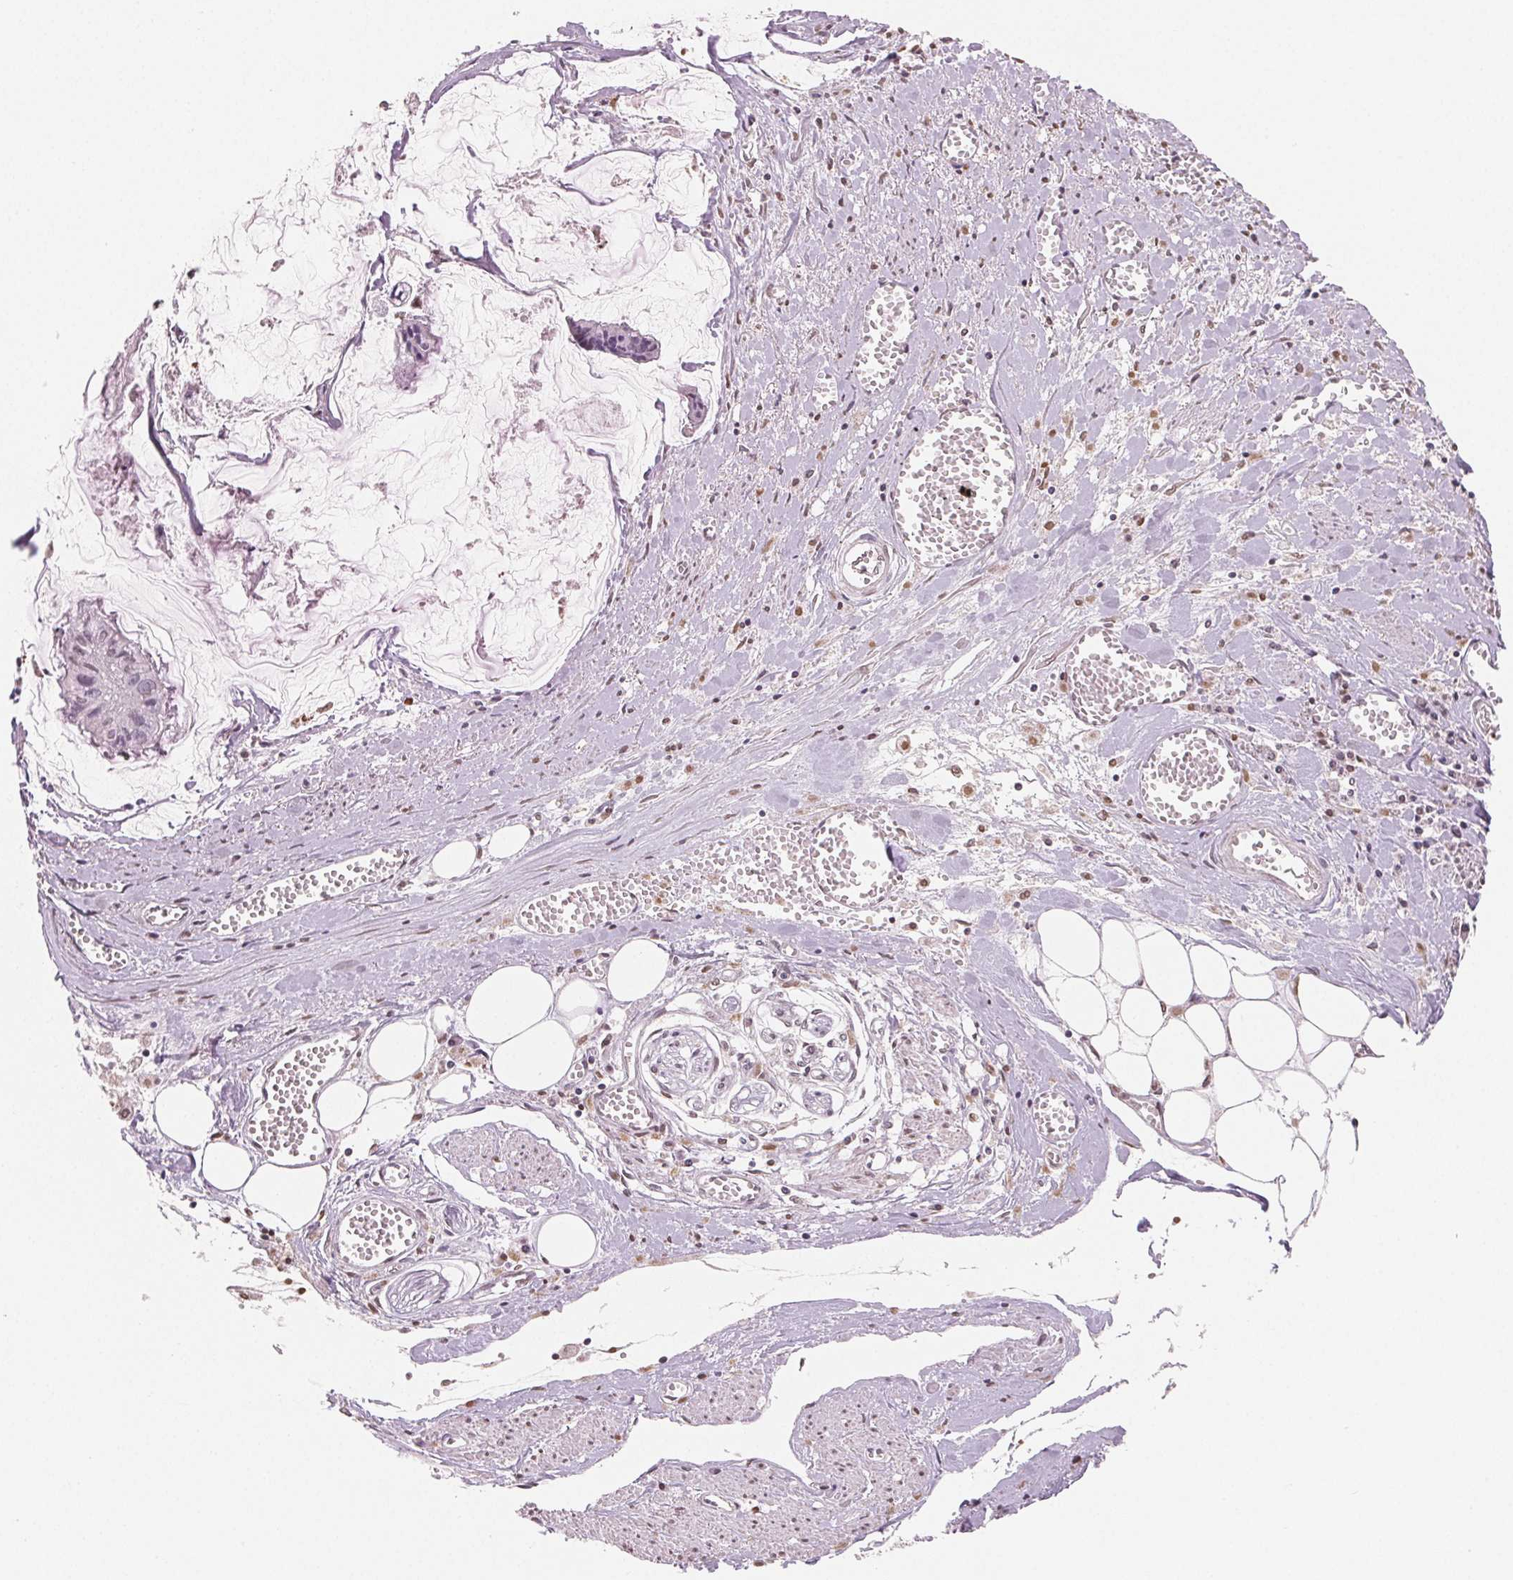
{"staining": {"intensity": "weak", "quantity": "<25%", "location": "nuclear"}, "tissue": "ovarian cancer", "cell_type": "Tumor cells", "image_type": "cancer", "snomed": [{"axis": "morphology", "description": "Cystadenocarcinoma, mucinous, NOS"}, {"axis": "topography", "description": "Ovary"}], "caption": "This is a photomicrograph of immunohistochemistry (IHC) staining of mucinous cystadenocarcinoma (ovarian), which shows no staining in tumor cells.", "gene": "TBP", "patient": {"sex": "female", "age": 90}}